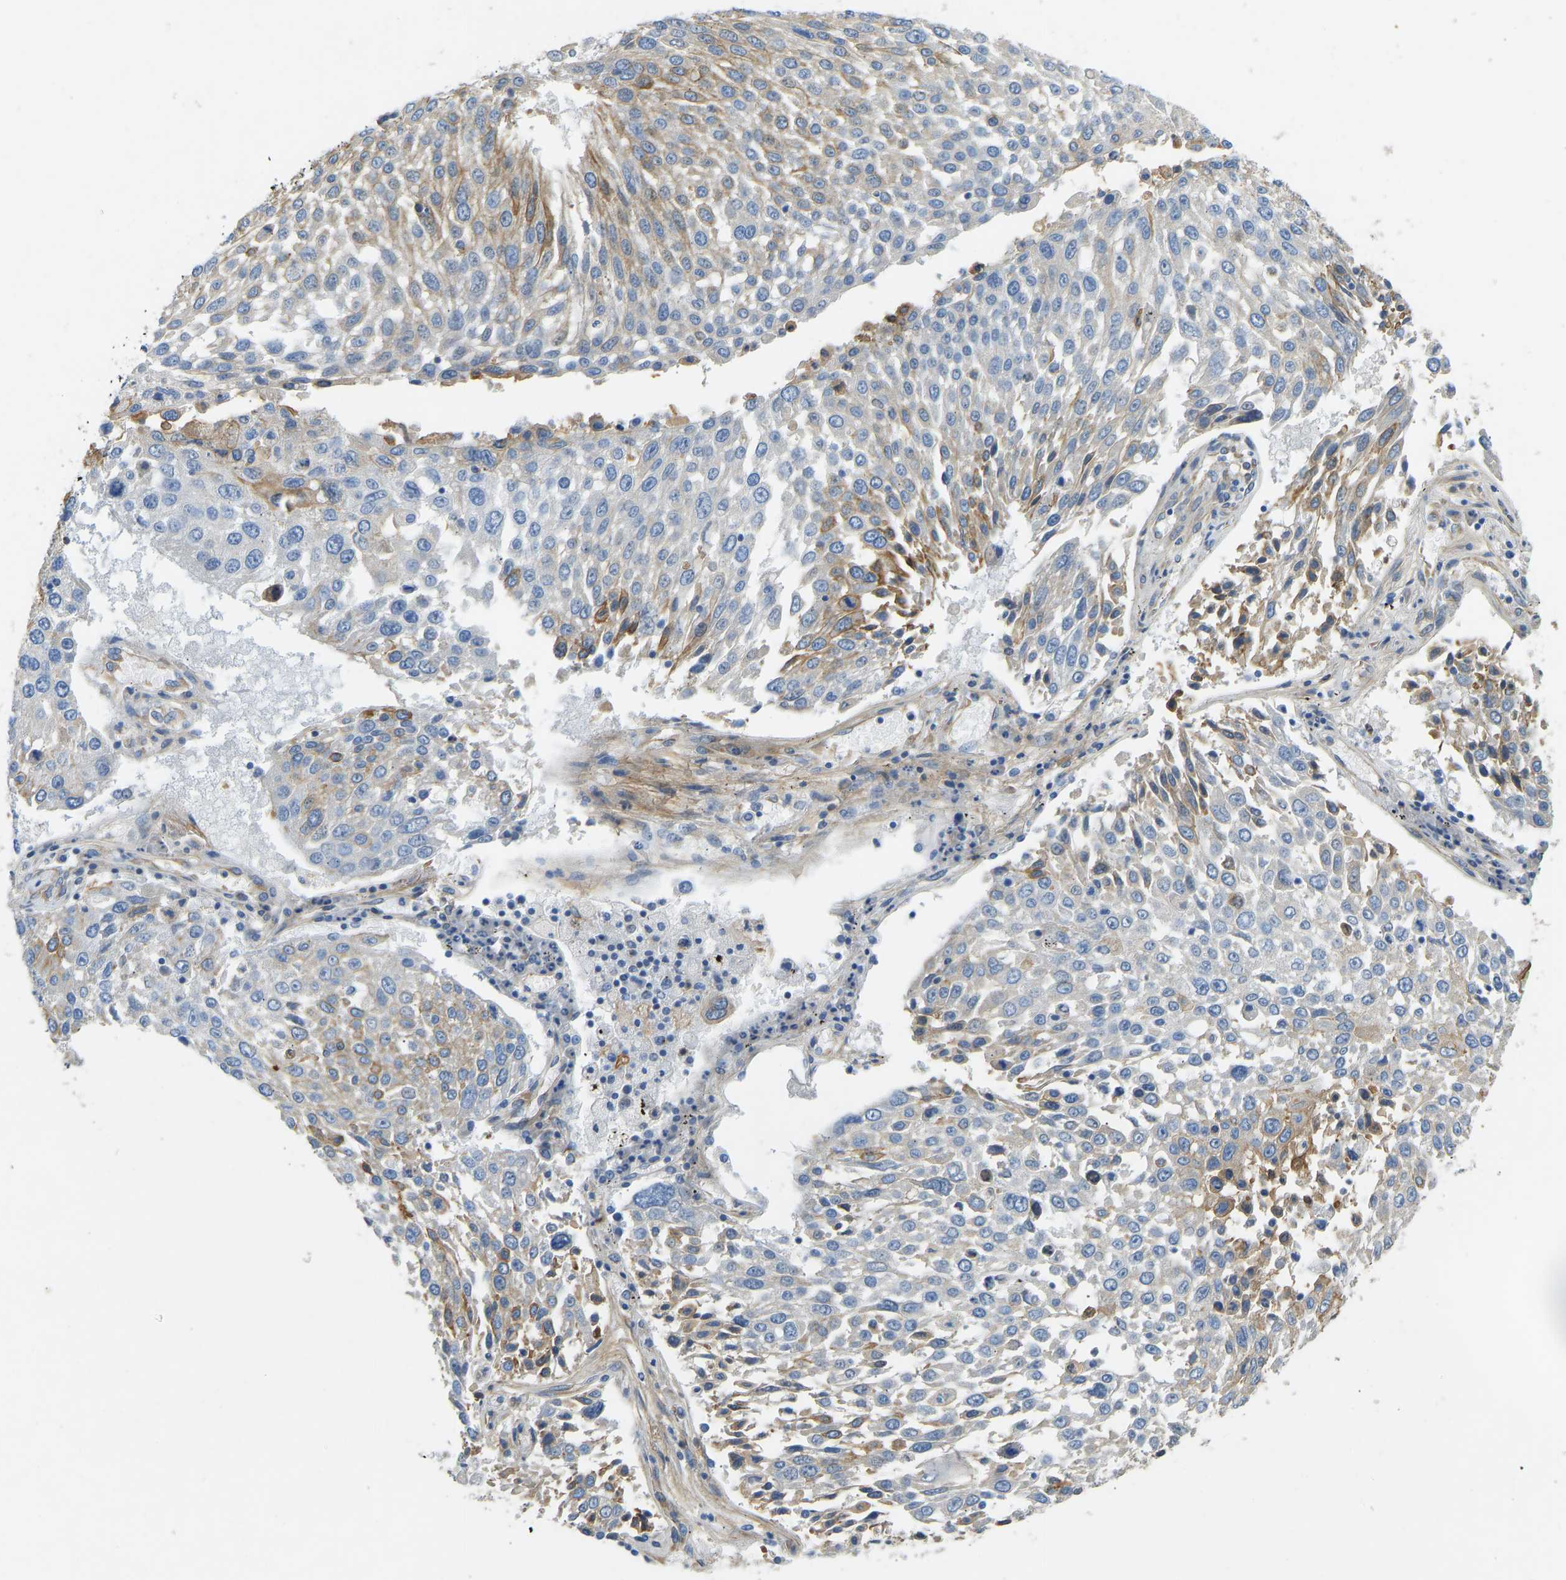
{"staining": {"intensity": "moderate", "quantity": "<25%", "location": "cytoplasmic/membranous"}, "tissue": "lung cancer", "cell_type": "Tumor cells", "image_type": "cancer", "snomed": [{"axis": "morphology", "description": "Squamous cell carcinoma, NOS"}, {"axis": "topography", "description": "Lung"}], "caption": "Immunohistochemical staining of human lung squamous cell carcinoma reveals low levels of moderate cytoplasmic/membranous staining in about <25% of tumor cells.", "gene": "TECTA", "patient": {"sex": "male", "age": 65}}